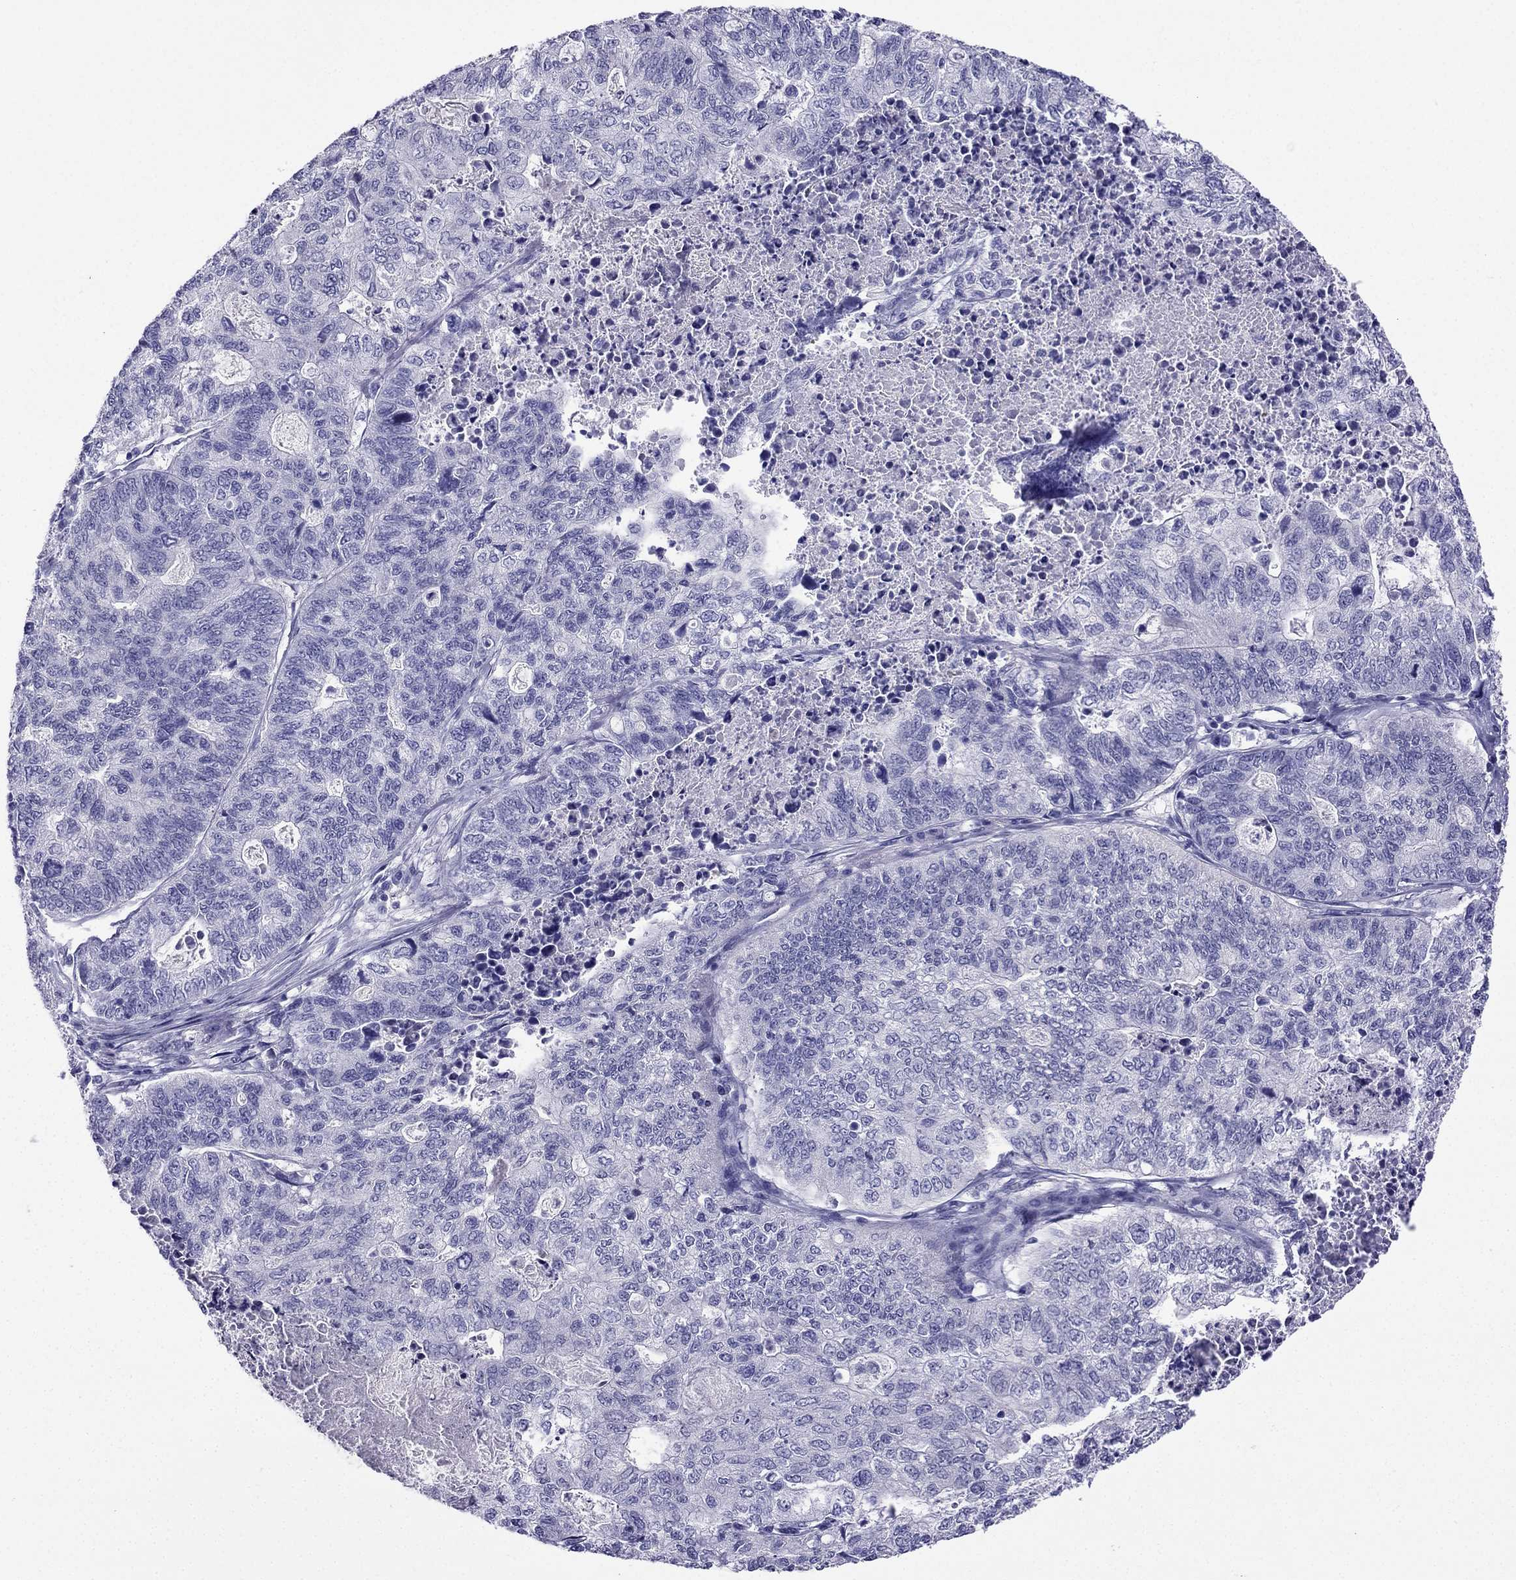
{"staining": {"intensity": "negative", "quantity": "none", "location": "none"}, "tissue": "stomach cancer", "cell_type": "Tumor cells", "image_type": "cancer", "snomed": [{"axis": "morphology", "description": "Adenocarcinoma, NOS"}, {"axis": "topography", "description": "Stomach, upper"}], "caption": "A high-resolution micrograph shows IHC staining of stomach cancer, which displays no significant expression in tumor cells.", "gene": "KCNJ10", "patient": {"sex": "female", "age": 67}}